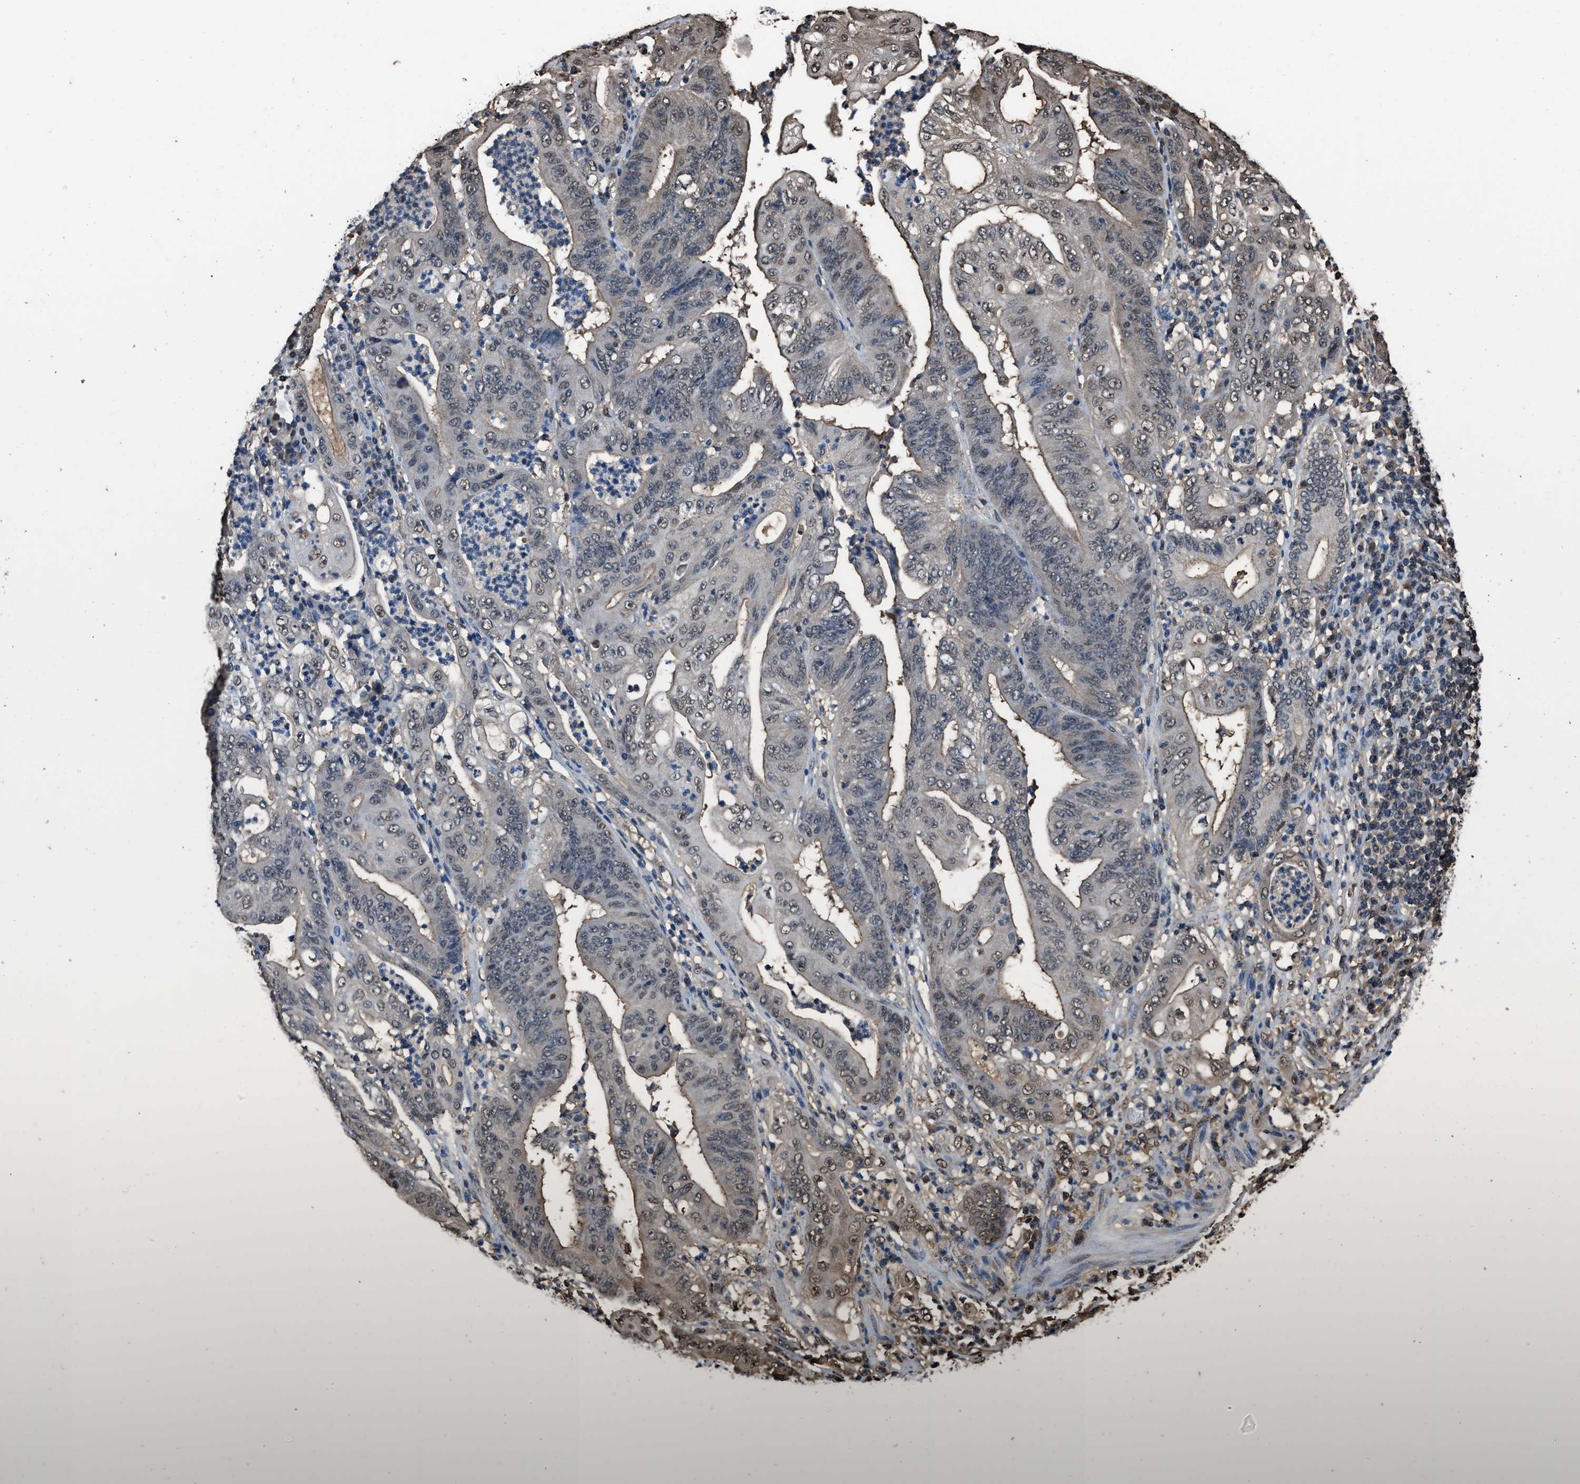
{"staining": {"intensity": "moderate", "quantity": "<25%", "location": "nuclear"}, "tissue": "stomach cancer", "cell_type": "Tumor cells", "image_type": "cancer", "snomed": [{"axis": "morphology", "description": "Adenocarcinoma, NOS"}, {"axis": "topography", "description": "Stomach"}], "caption": "Human stomach adenocarcinoma stained with a protein marker reveals moderate staining in tumor cells.", "gene": "FNTA", "patient": {"sex": "female", "age": 73}}